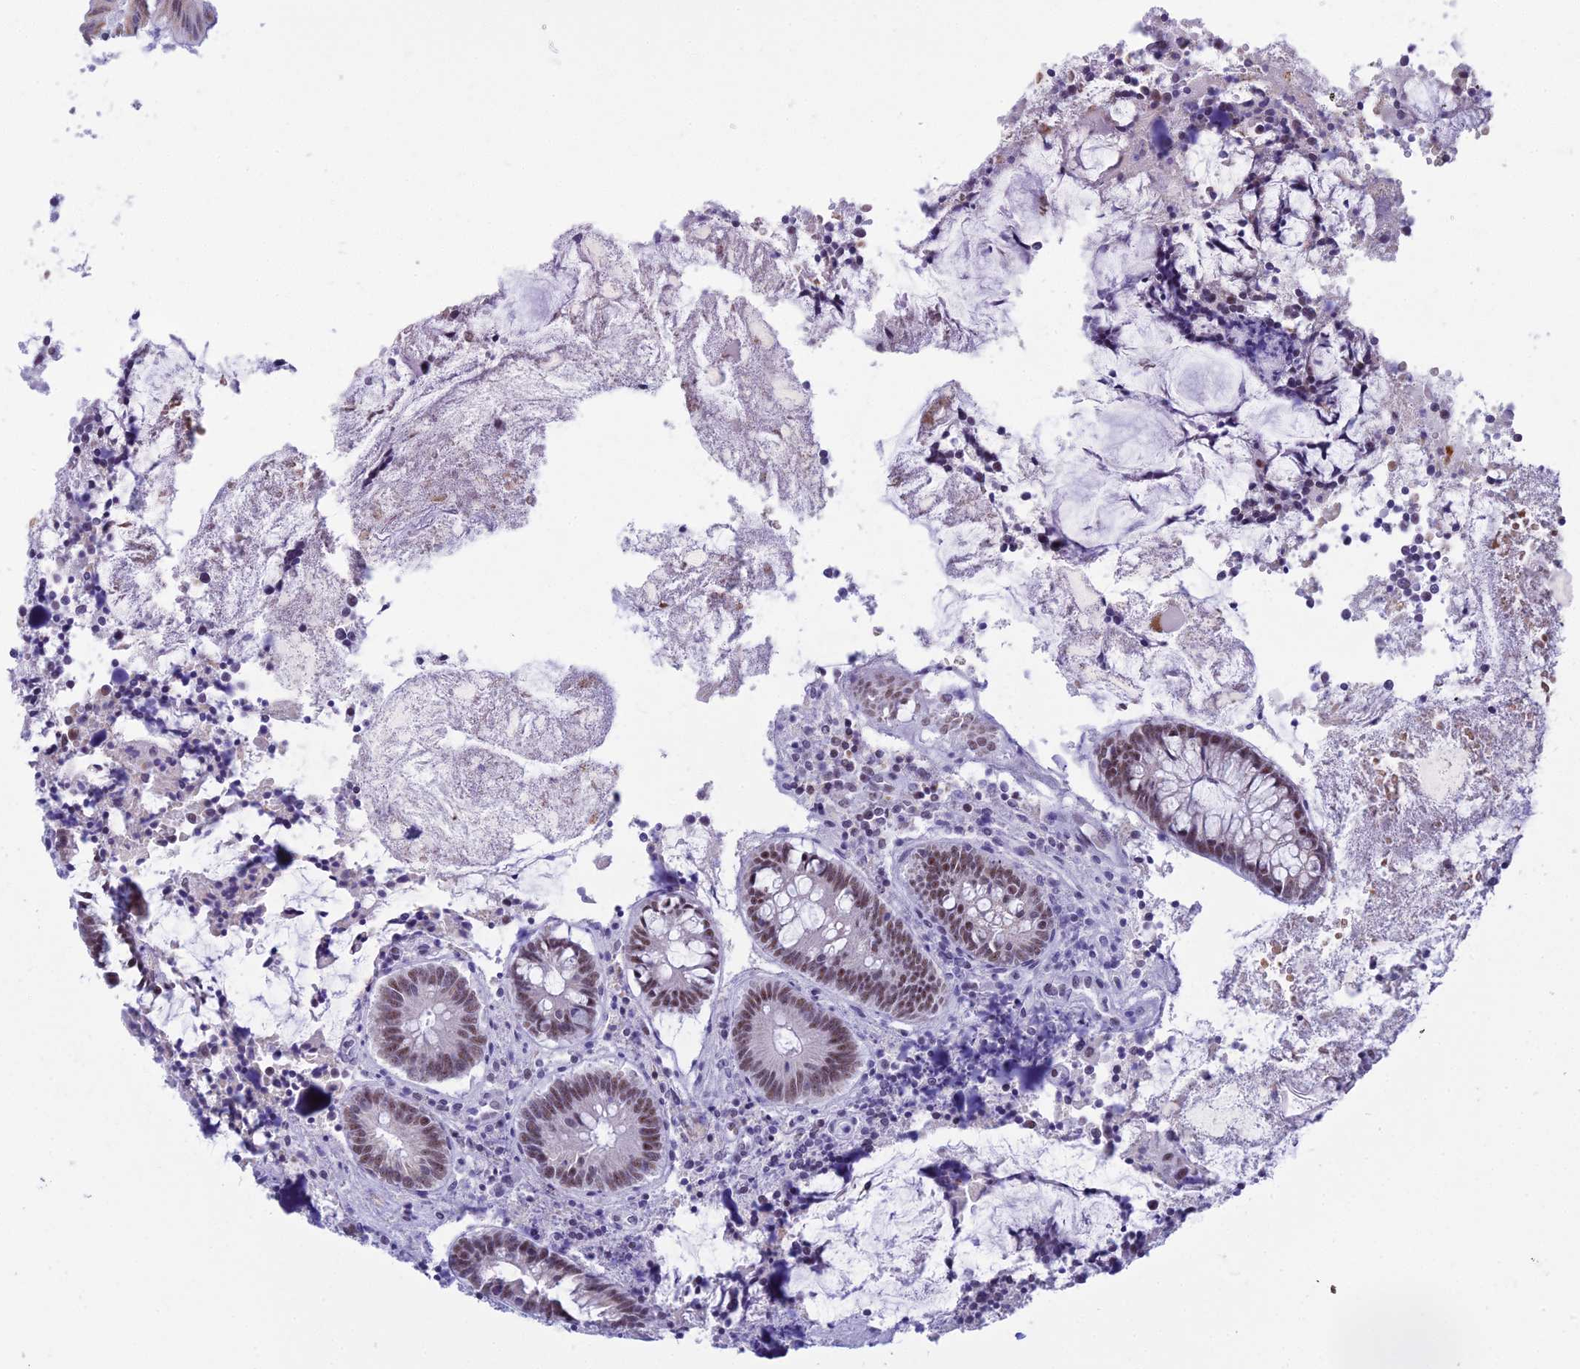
{"staining": {"intensity": "moderate", "quantity": ">75%", "location": "nuclear"}, "tissue": "appendix", "cell_type": "Glandular cells", "image_type": "normal", "snomed": [{"axis": "morphology", "description": "Normal tissue, NOS"}, {"axis": "topography", "description": "Appendix"}], "caption": "A brown stain labels moderate nuclear staining of a protein in glandular cells of unremarkable appendix.", "gene": "KLF14", "patient": {"sex": "female", "age": 54}}